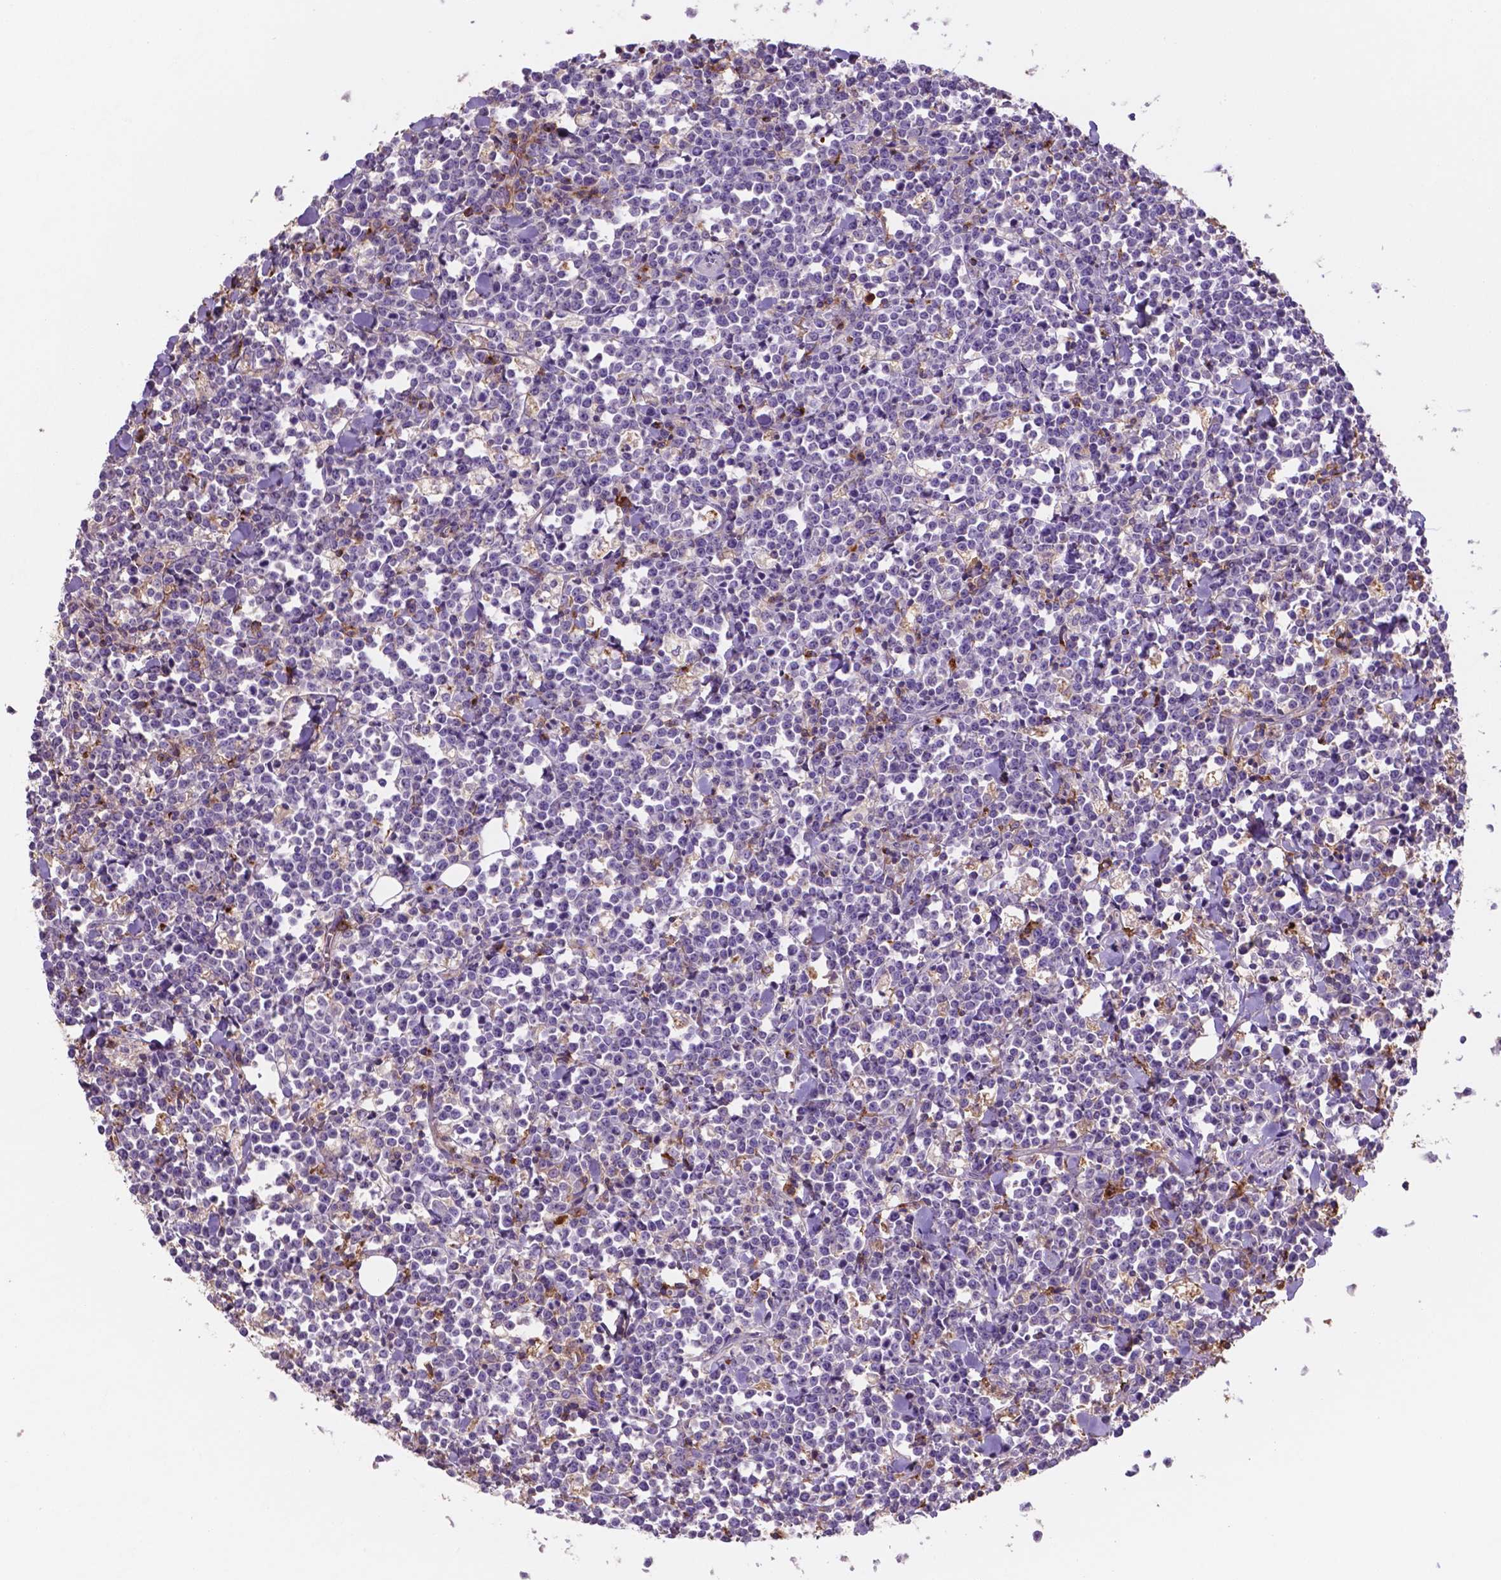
{"staining": {"intensity": "negative", "quantity": "none", "location": "none"}, "tissue": "lymphoma", "cell_type": "Tumor cells", "image_type": "cancer", "snomed": [{"axis": "morphology", "description": "Malignant lymphoma, non-Hodgkin's type, High grade"}, {"axis": "topography", "description": "Small intestine"}], "caption": "This is an IHC photomicrograph of human lymphoma. There is no staining in tumor cells.", "gene": "MKRN2OS", "patient": {"sex": "female", "age": 56}}